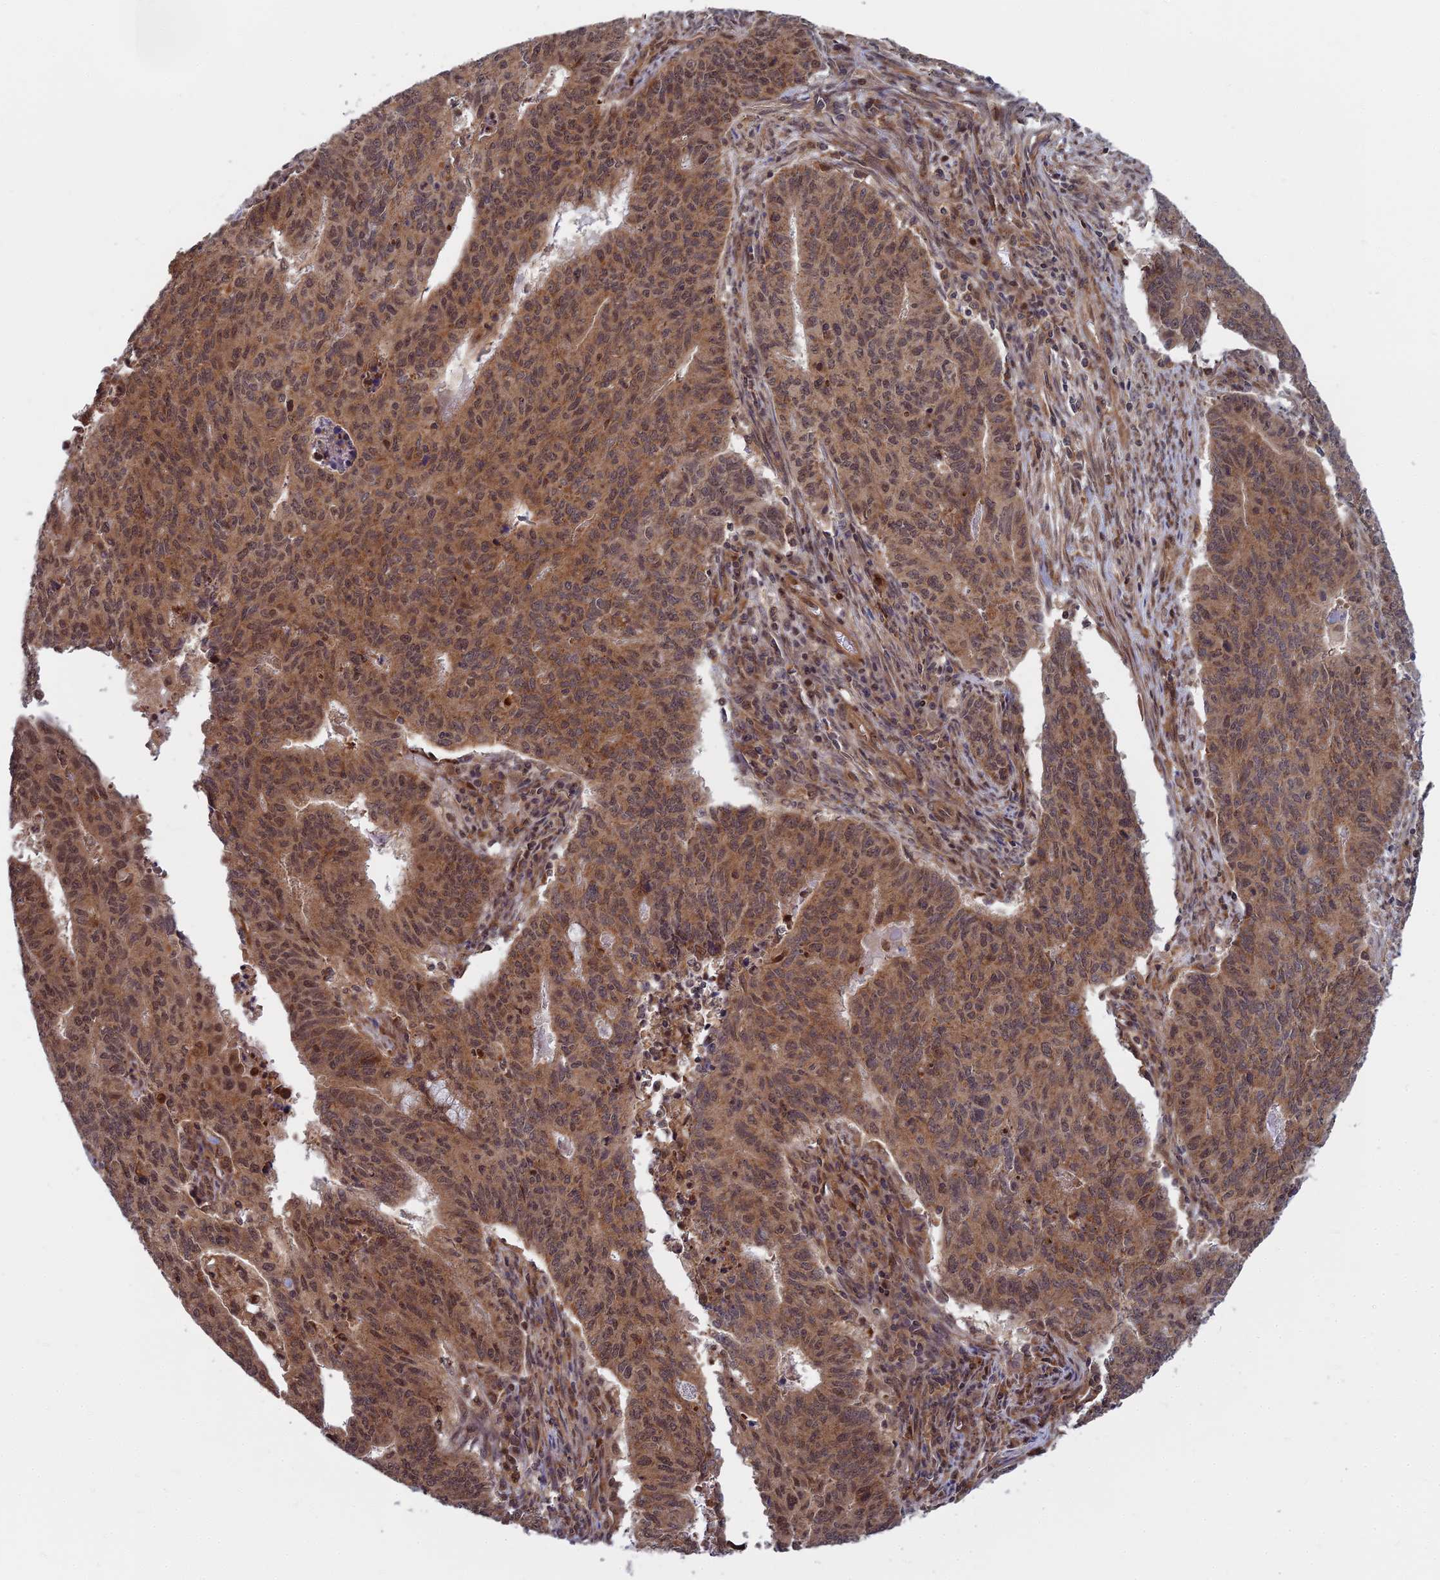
{"staining": {"intensity": "moderate", "quantity": ">75%", "location": "cytoplasmic/membranous,nuclear"}, "tissue": "endometrial cancer", "cell_type": "Tumor cells", "image_type": "cancer", "snomed": [{"axis": "morphology", "description": "Adenocarcinoma, NOS"}, {"axis": "topography", "description": "Endometrium"}], "caption": "The photomicrograph displays immunohistochemical staining of endometrial adenocarcinoma. There is moderate cytoplasmic/membranous and nuclear staining is appreciated in about >75% of tumor cells.", "gene": "COMMD2", "patient": {"sex": "female", "age": 59}}